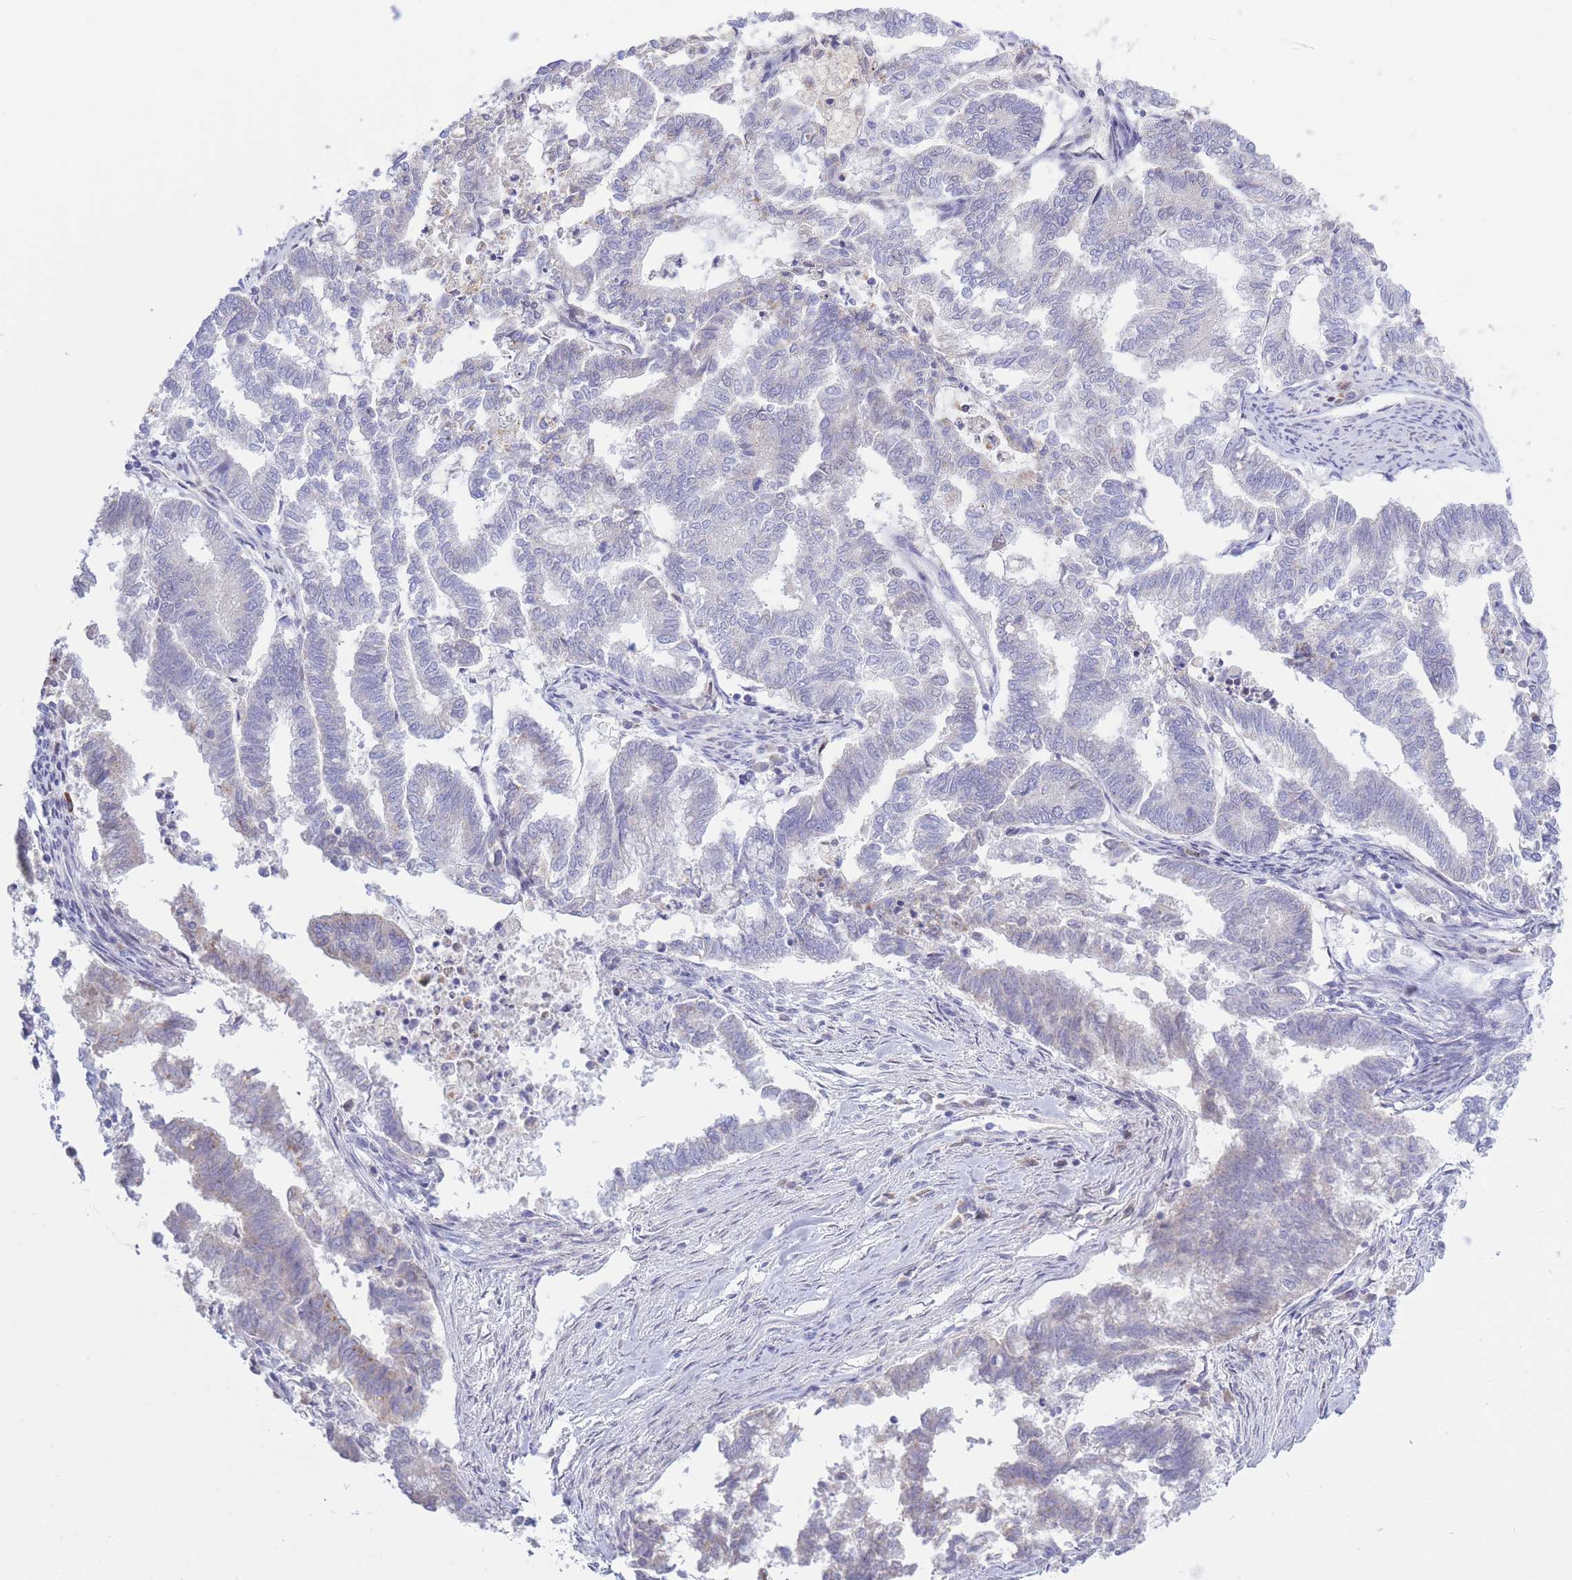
{"staining": {"intensity": "negative", "quantity": "none", "location": "none"}, "tissue": "endometrial cancer", "cell_type": "Tumor cells", "image_type": "cancer", "snomed": [{"axis": "morphology", "description": "Adenocarcinoma, NOS"}, {"axis": "topography", "description": "Endometrium"}], "caption": "This is a micrograph of immunohistochemistry (IHC) staining of endometrial adenocarcinoma, which shows no staining in tumor cells.", "gene": "NANP", "patient": {"sex": "female", "age": 79}}